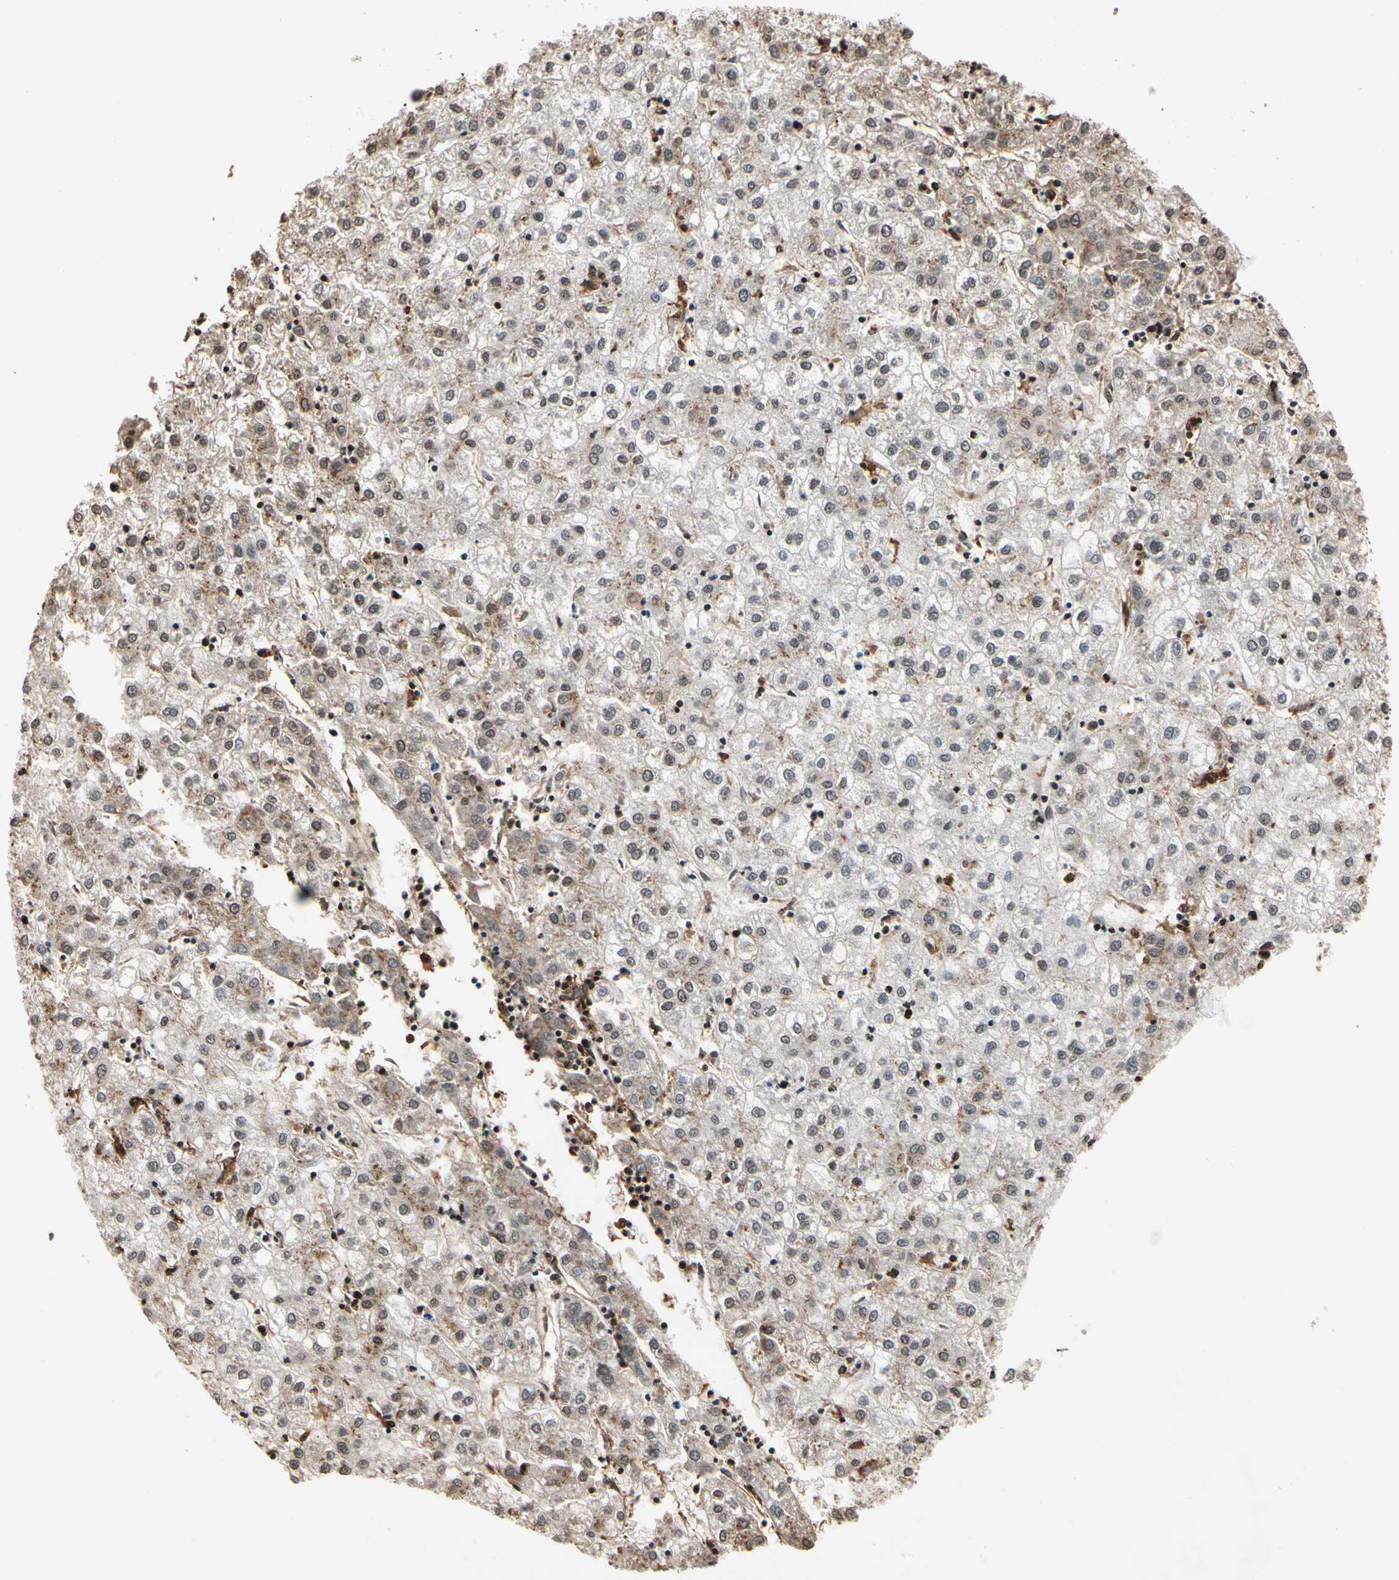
{"staining": {"intensity": "moderate", "quantity": "<25%", "location": "cytoplasmic/membranous,nuclear"}, "tissue": "liver cancer", "cell_type": "Tumor cells", "image_type": "cancer", "snomed": [{"axis": "morphology", "description": "Carcinoma, Hepatocellular, NOS"}, {"axis": "topography", "description": "Liver"}], "caption": "Liver cancer (hepatocellular carcinoma) tissue displays moderate cytoplasmic/membranous and nuclear positivity in approximately <25% of tumor cells", "gene": "FER", "patient": {"sex": "male", "age": 72}}